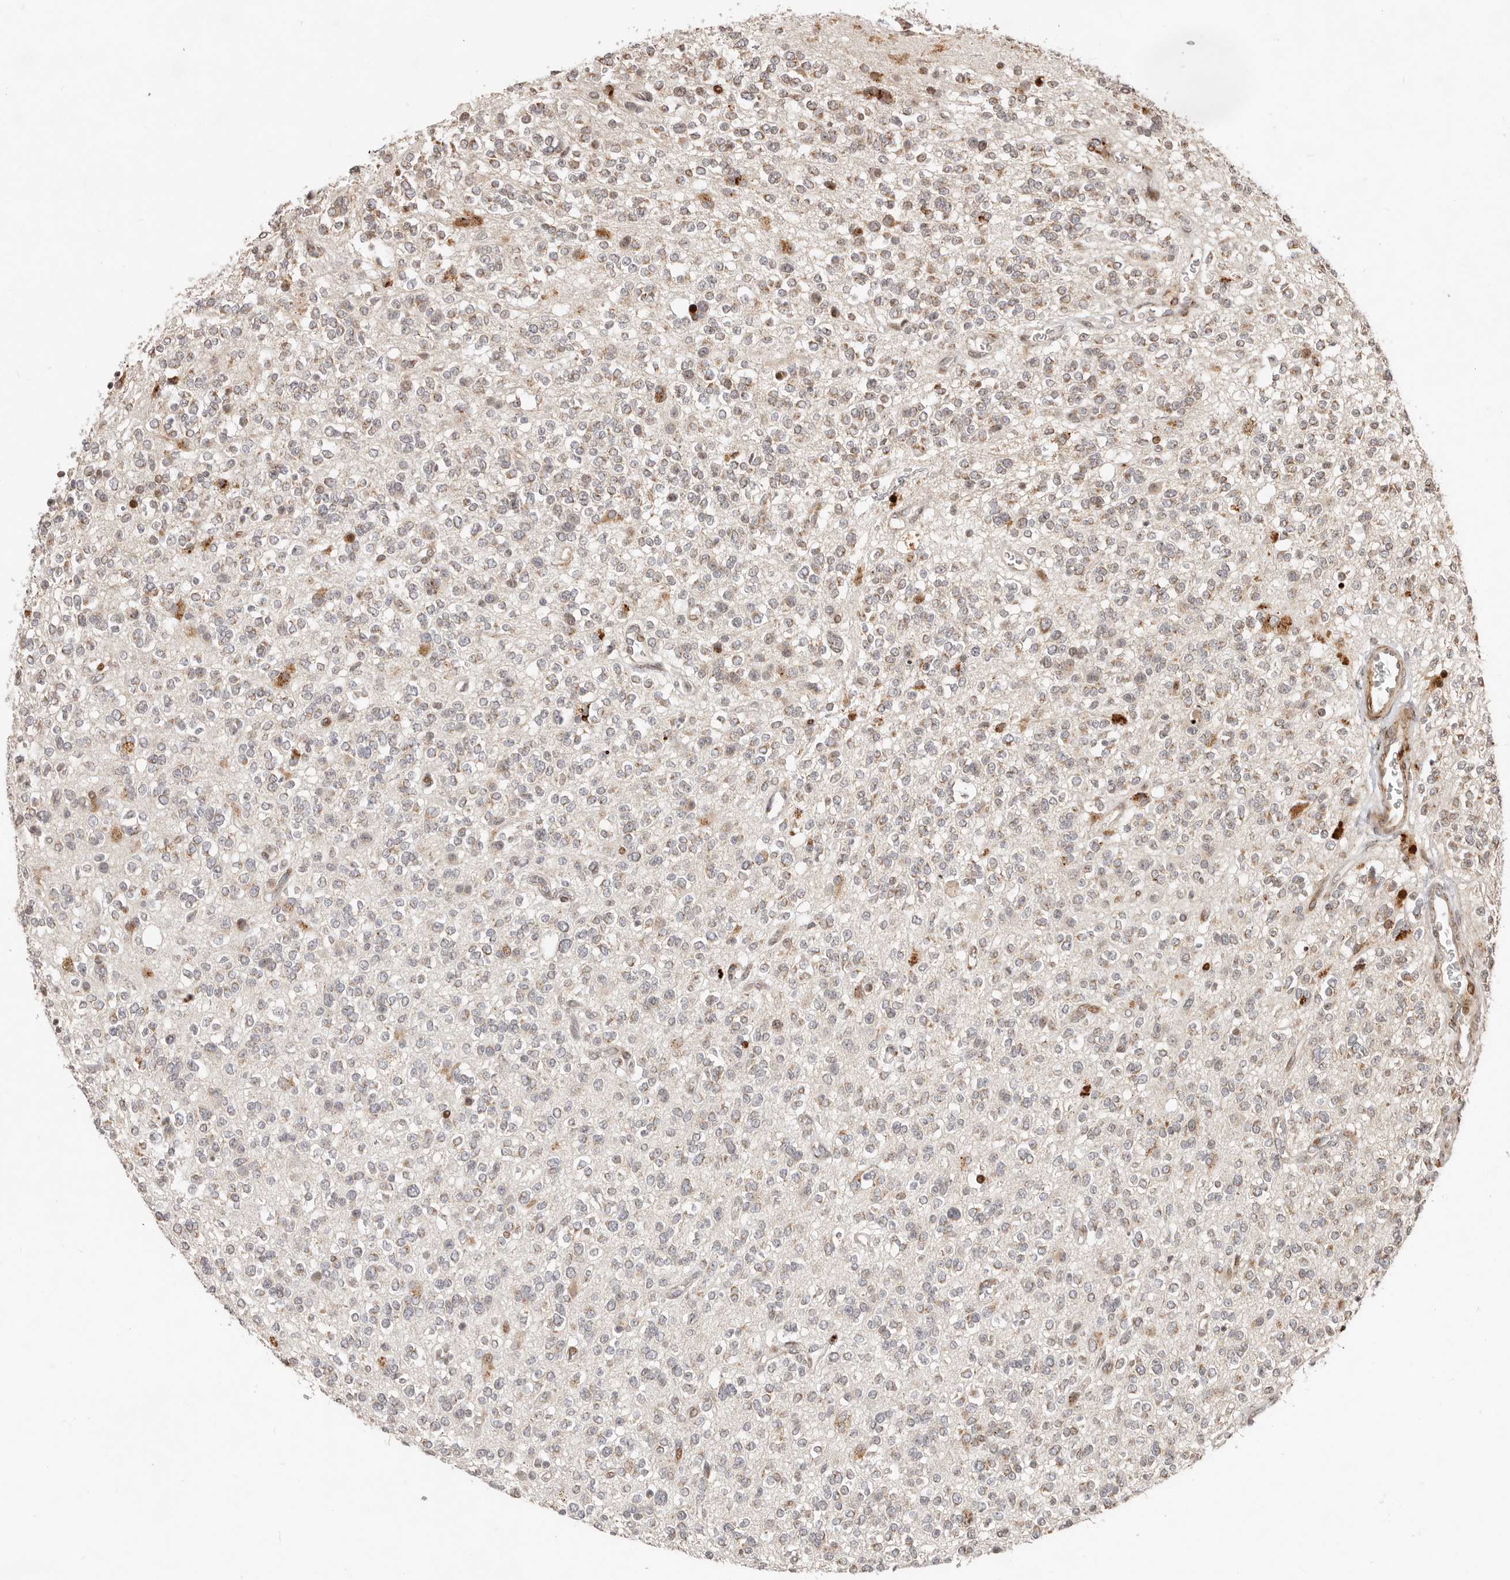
{"staining": {"intensity": "negative", "quantity": "none", "location": "none"}, "tissue": "glioma", "cell_type": "Tumor cells", "image_type": "cancer", "snomed": [{"axis": "morphology", "description": "Glioma, malignant, High grade"}, {"axis": "topography", "description": "Brain"}], "caption": "Immunohistochemistry image of neoplastic tissue: malignant glioma (high-grade) stained with DAB (3,3'-diaminobenzidine) shows no significant protein positivity in tumor cells.", "gene": "TRIM4", "patient": {"sex": "male", "age": 34}}